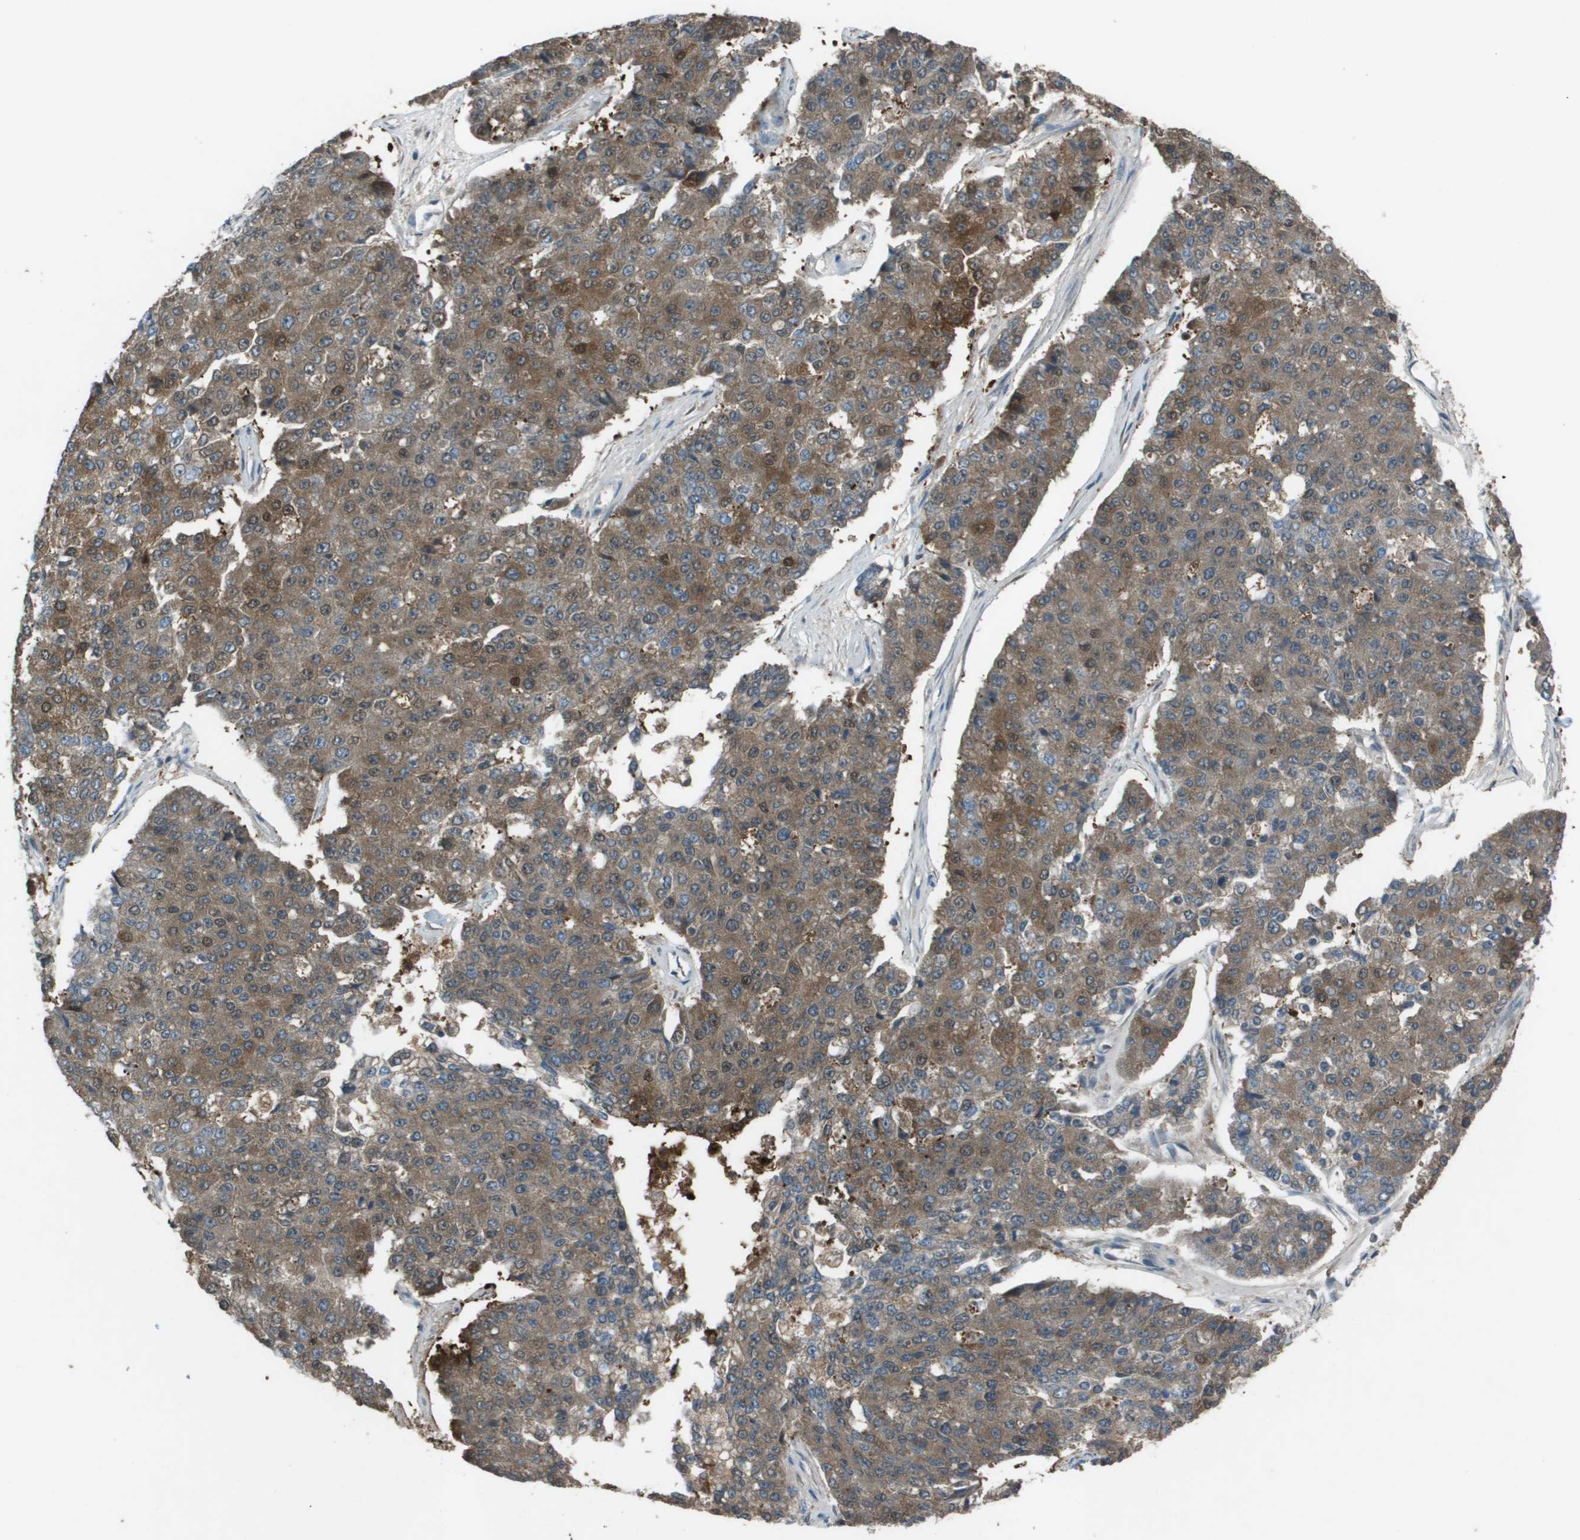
{"staining": {"intensity": "moderate", "quantity": ">75%", "location": "cytoplasmic/membranous"}, "tissue": "pancreatic cancer", "cell_type": "Tumor cells", "image_type": "cancer", "snomed": [{"axis": "morphology", "description": "Adenocarcinoma, NOS"}, {"axis": "topography", "description": "Pancreas"}], "caption": "Protein staining of adenocarcinoma (pancreatic) tissue shows moderate cytoplasmic/membranous expression in approximately >75% of tumor cells. The protein of interest is shown in brown color, while the nuclei are stained blue.", "gene": "CAMK4", "patient": {"sex": "male", "age": 50}}